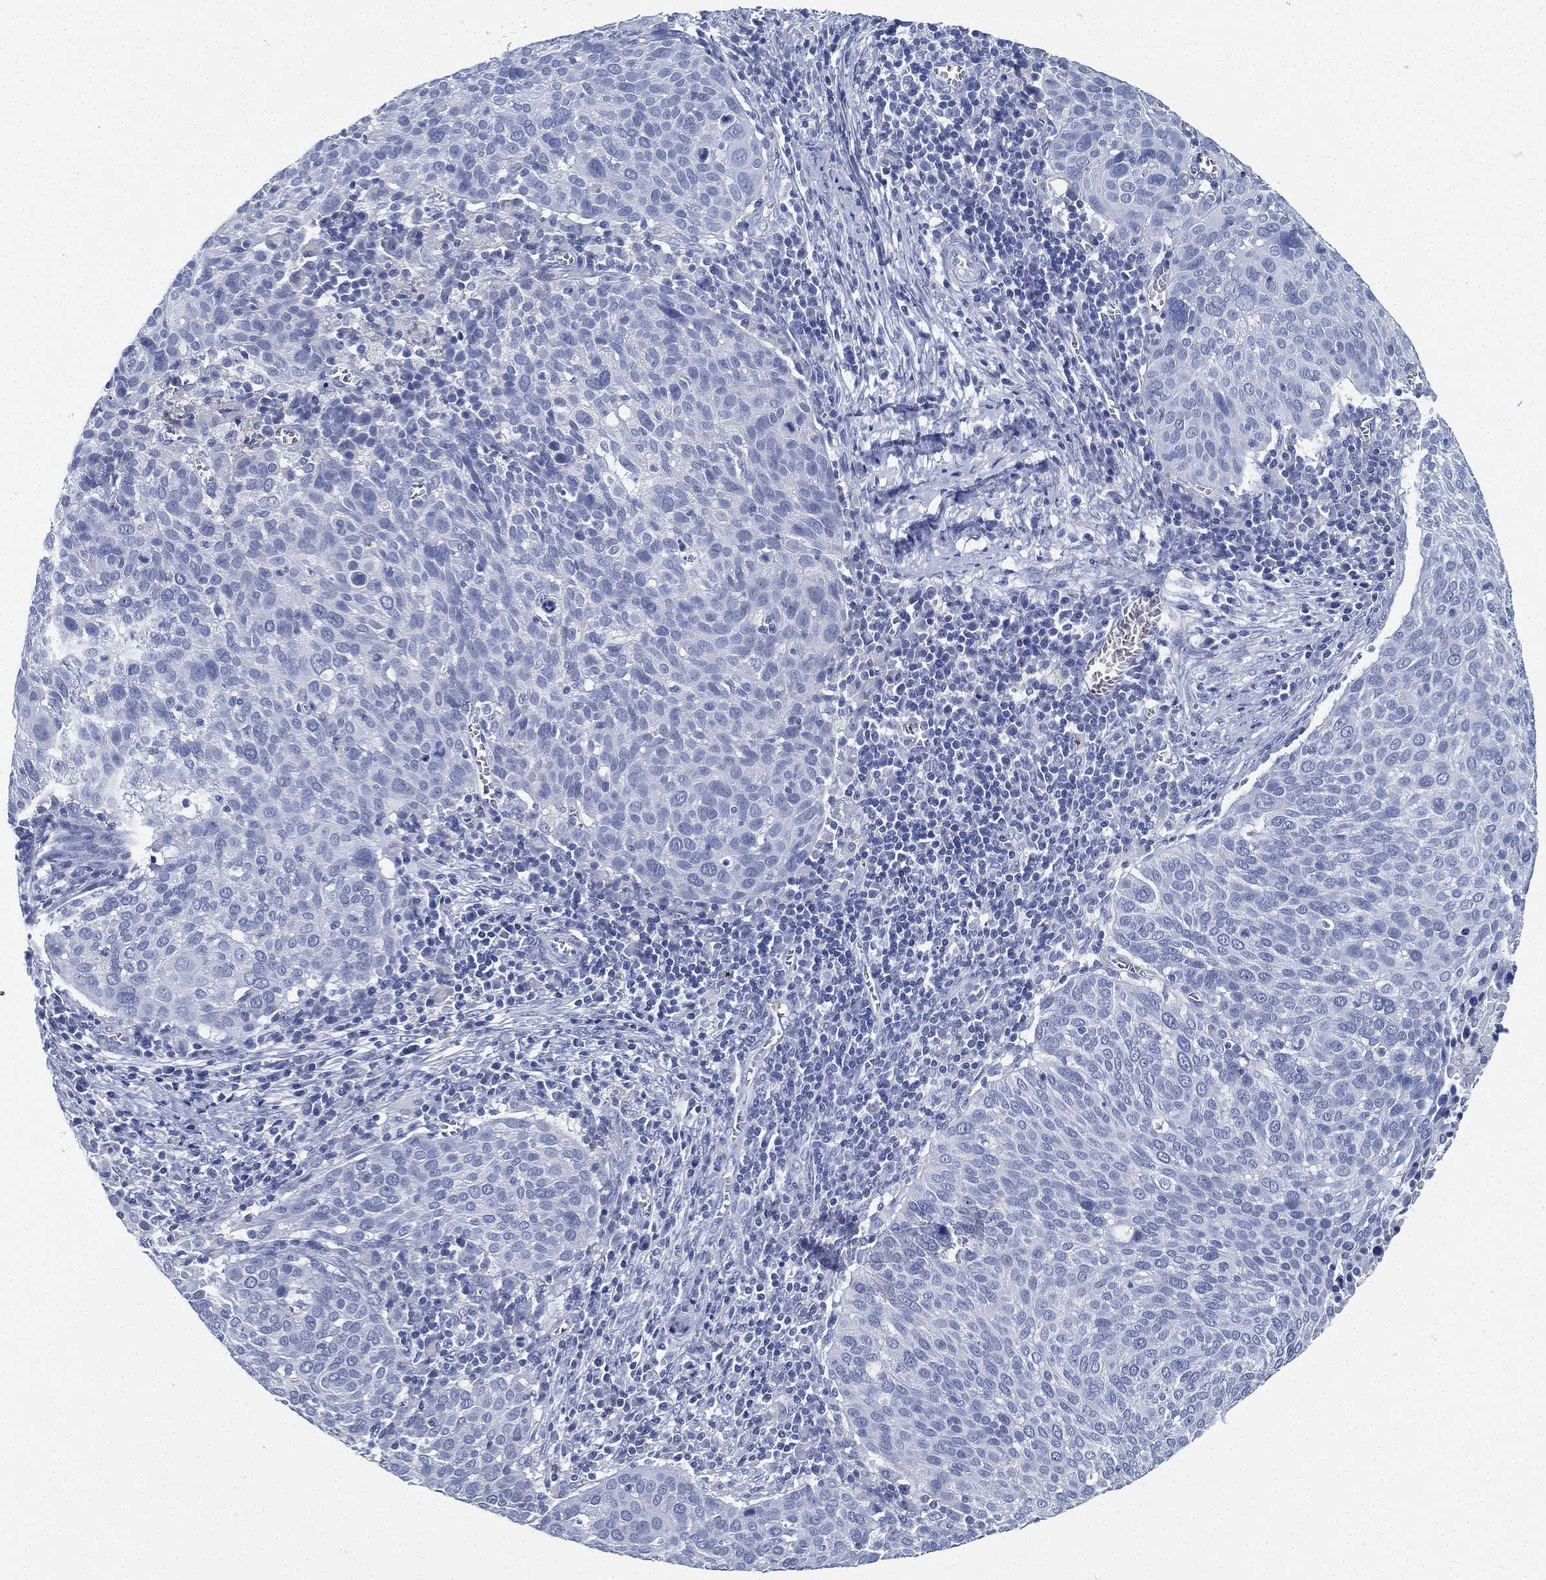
{"staining": {"intensity": "negative", "quantity": "none", "location": "none"}, "tissue": "cervical cancer", "cell_type": "Tumor cells", "image_type": "cancer", "snomed": [{"axis": "morphology", "description": "Squamous cell carcinoma, NOS"}, {"axis": "topography", "description": "Cervix"}], "caption": "DAB (3,3'-diaminobenzidine) immunohistochemical staining of human cervical squamous cell carcinoma displays no significant expression in tumor cells. The staining is performed using DAB brown chromogen with nuclei counter-stained in using hematoxylin.", "gene": "DEFB121", "patient": {"sex": "female", "age": 39}}